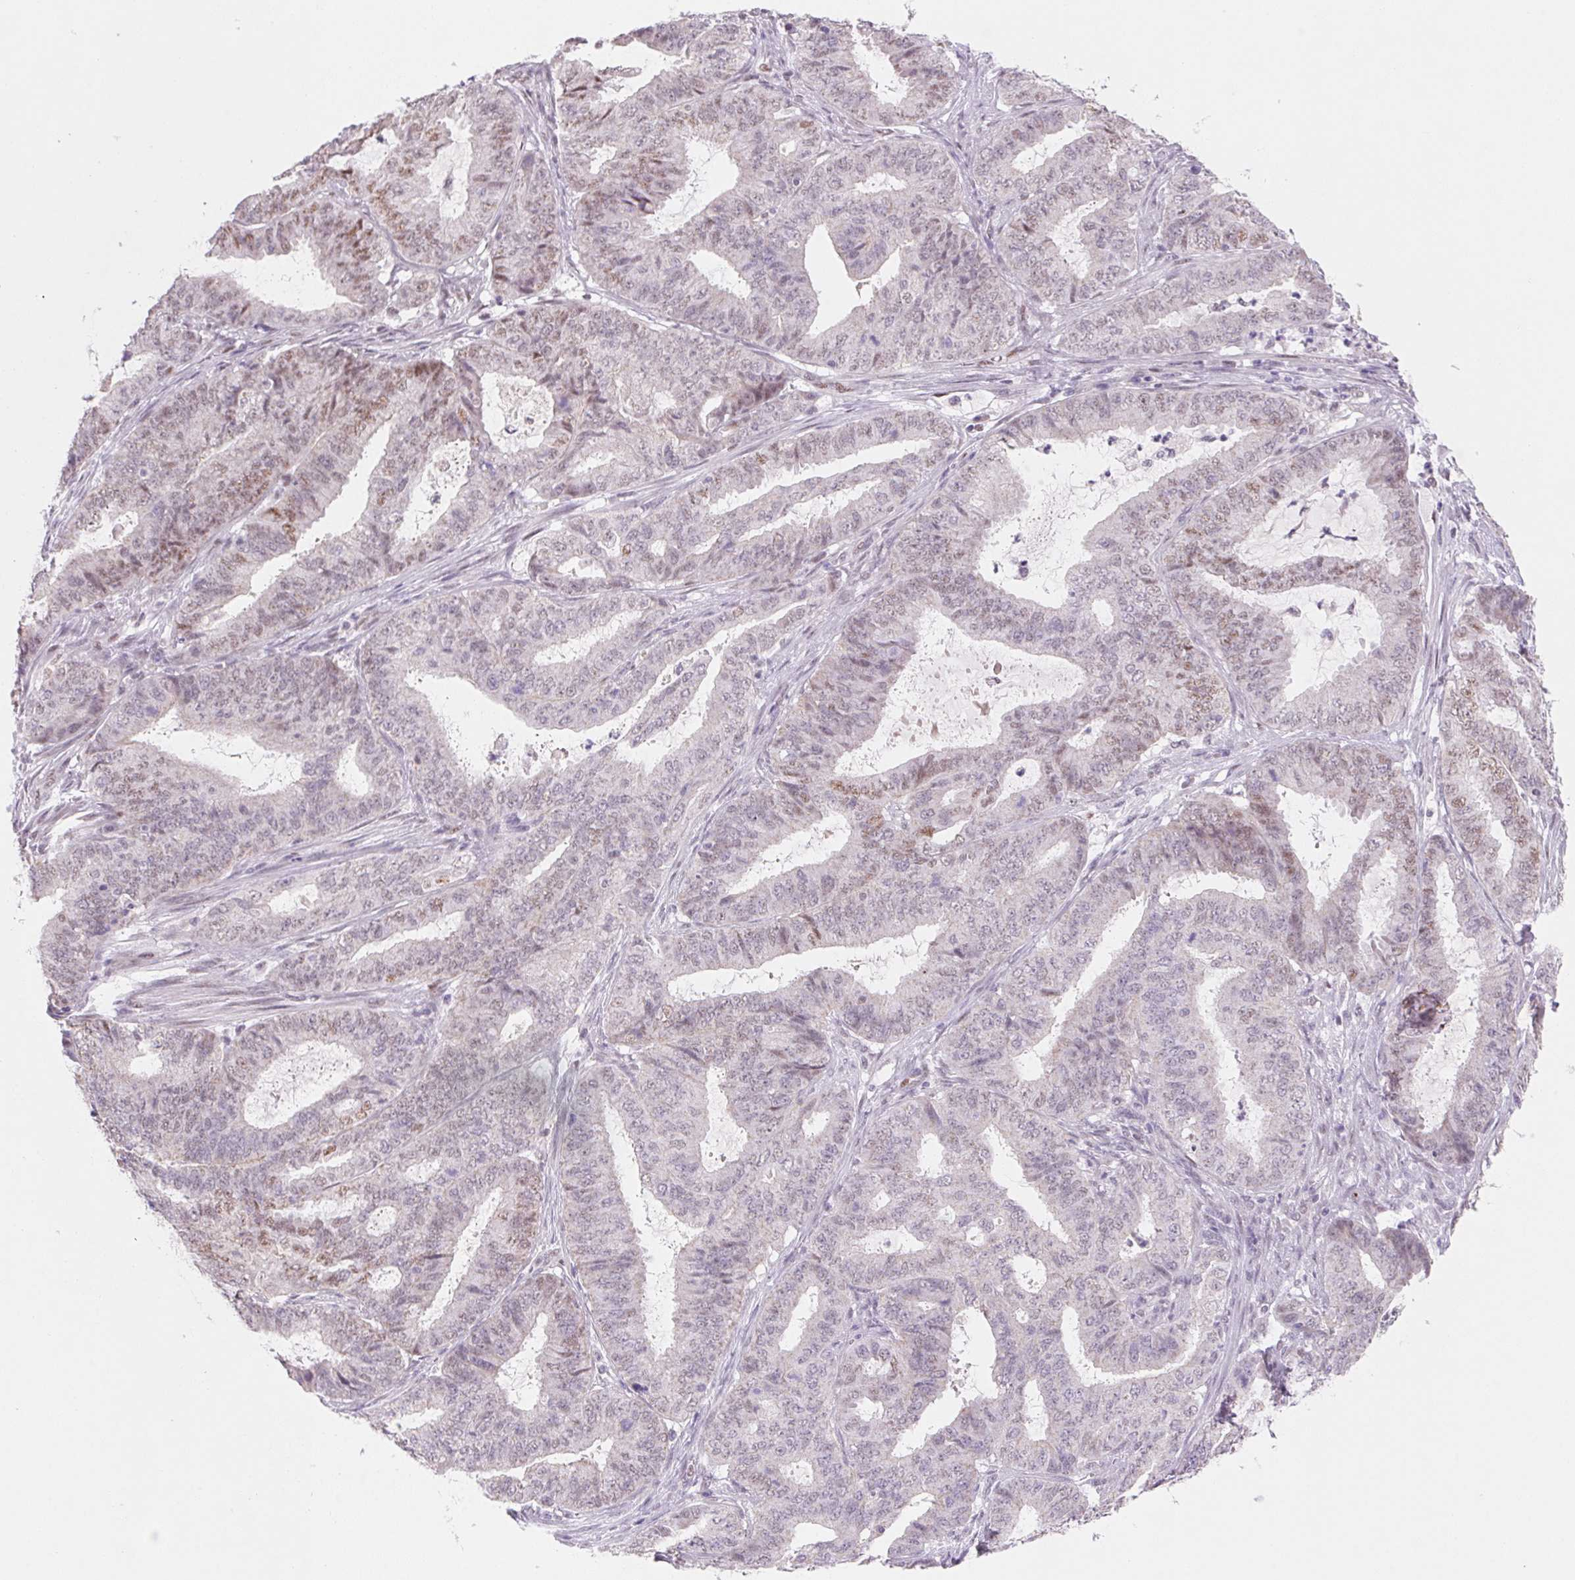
{"staining": {"intensity": "weak", "quantity": "25%-75%", "location": "nuclear"}, "tissue": "endometrial cancer", "cell_type": "Tumor cells", "image_type": "cancer", "snomed": [{"axis": "morphology", "description": "Adenocarcinoma, NOS"}, {"axis": "topography", "description": "Endometrium"}], "caption": "An IHC photomicrograph of tumor tissue is shown. Protein staining in brown shows weak nuclear positivity in endometrial adenocarcinoma within tumor cells.", "gene": "DPPA5", "patient": {"sex": "female", "age": 51}}